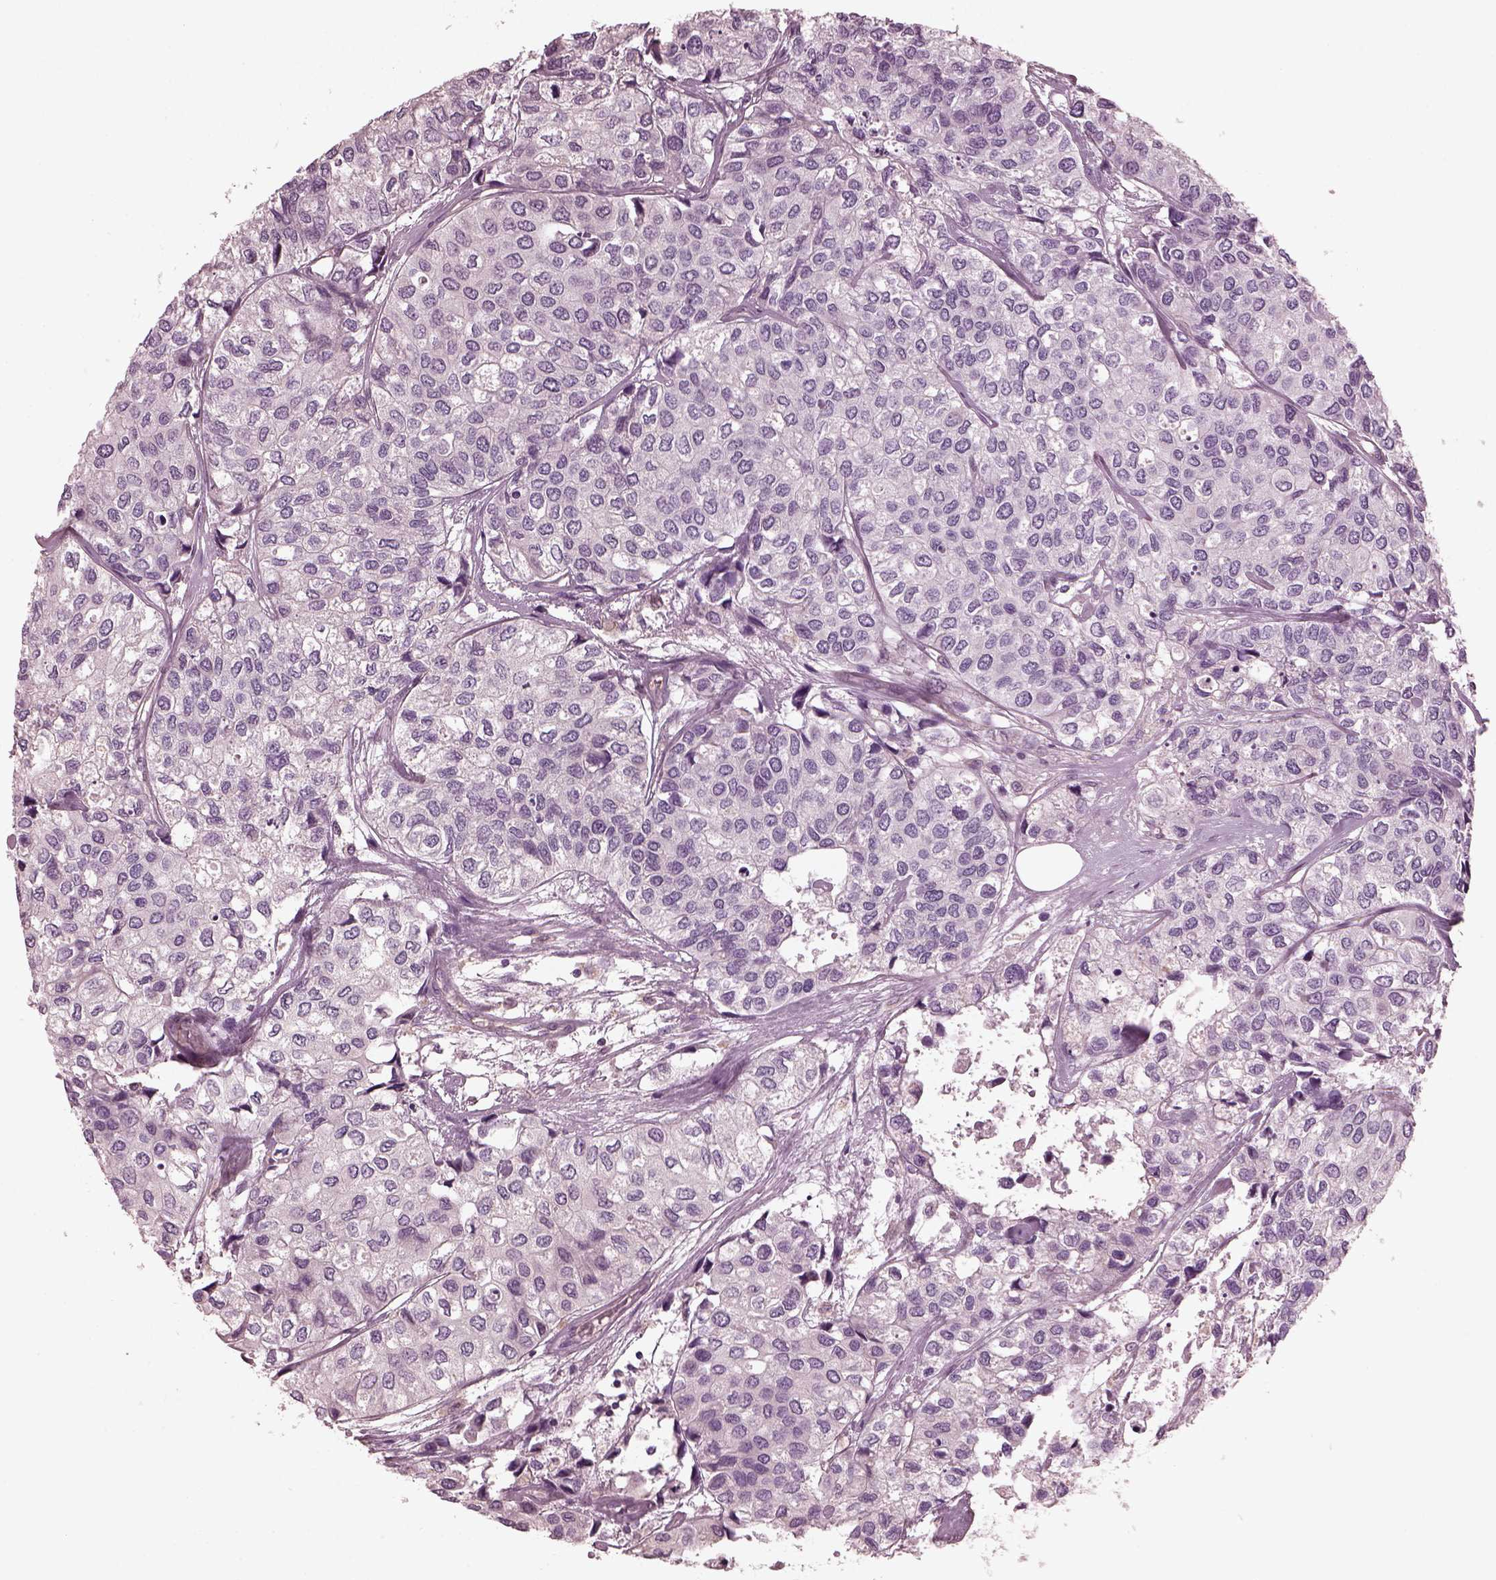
{"staining": {"intensity": "negative", "quantity": "none", "location": "none"}, "tissue": "urothelial cancer", "cell_type": "Tumor cells", "image_type": "cancer", "snomed": [{"axis": "morphology", "description": "Urothelial carcinoma, High grade"}, {"axis": "topography", "description": "Urinary bladder"}], "caption": "Image shows no significant protein positivity in tumor cells of urothelial carcinoma (high-grade).", "gene": "ODAD1", "patient": {"sex": "male", "age": 73}}